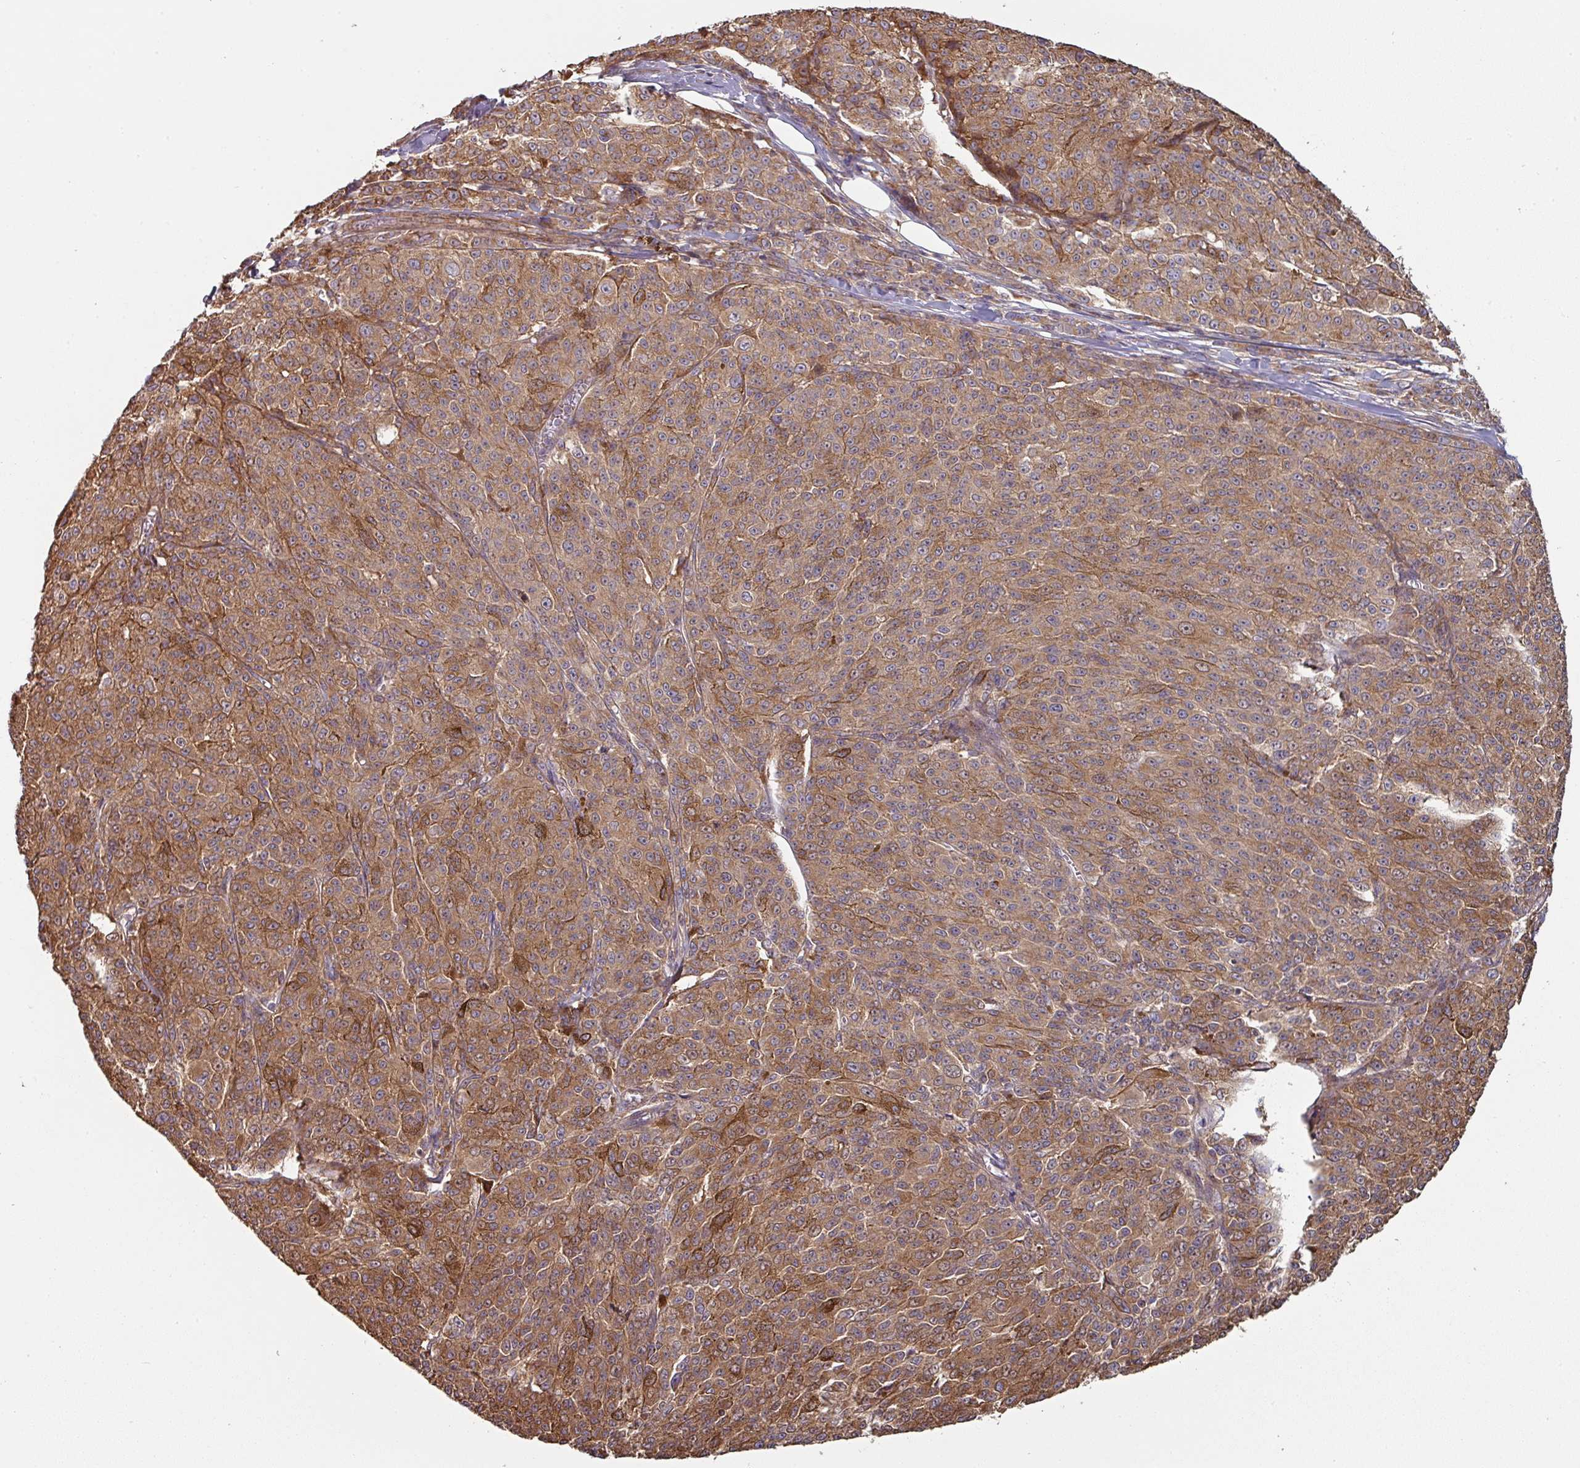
{"staining": {"intensity": "moderate", "quantity": ">75%", "location": "cytoplasmic/membranous"}, "tissue": "melanoma", "cell_type": "Tumor cells", "image_type": "cancer", "snomed": [{"axis": "morphology", "description": "Malignant melanoma, NOS"}, {"axis": "topography", "description": "Skin"}], "caption": "DAB (3,3'-diaminobenzidine) immunohistochemical staining of human melanoma demonstrates moderate cytoplasmic/membranous protein positivity in about >75% of tumor cells.", "gene": "SIK1", "patient": {"sex": "female", "age": 52}}